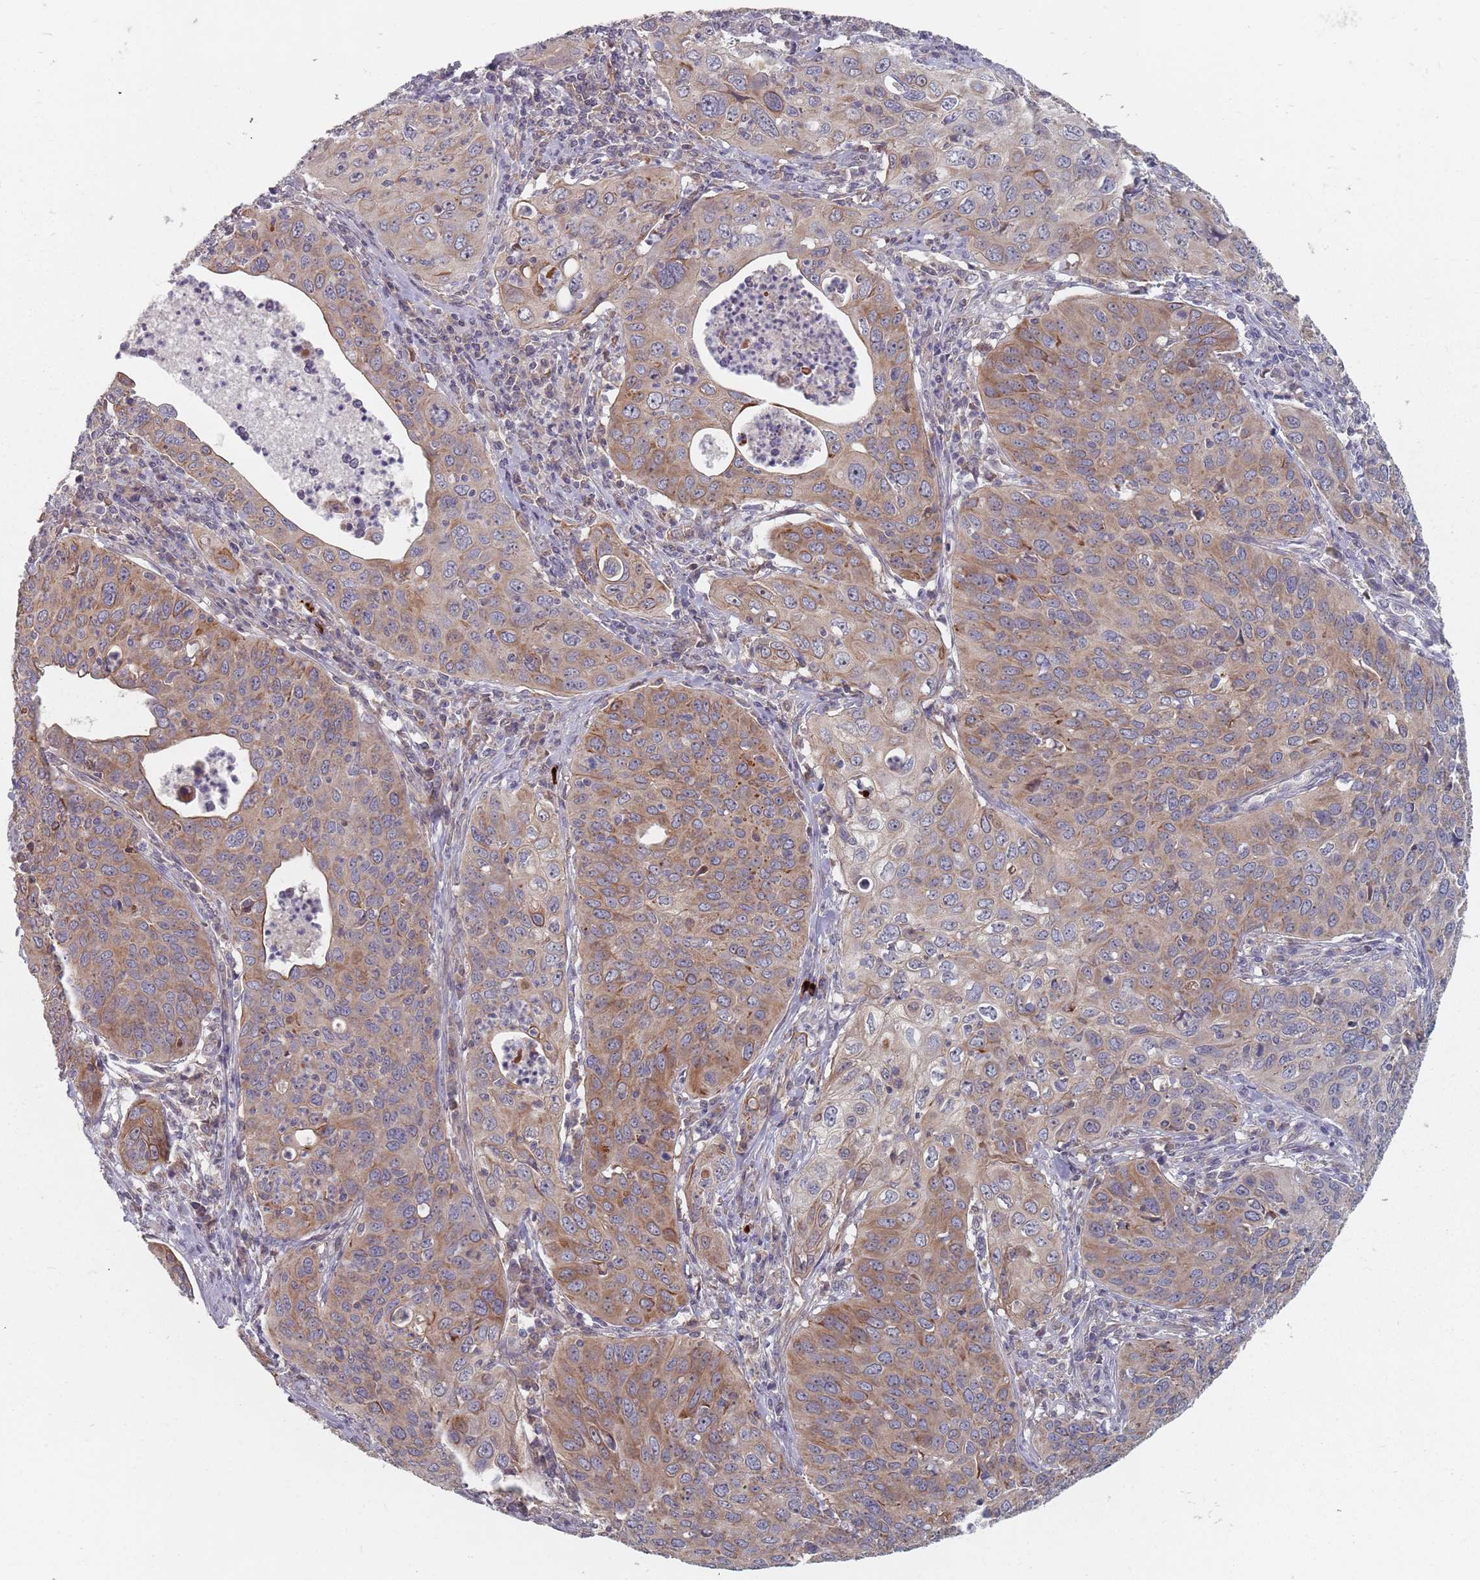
{"staining": {"intensity": "moderate", "quantity": "25%-75%", "location": "cytoplasmic/membranous"}, "tissue": "cervical cancer", "cell_type": "Tumor cells", "image_type": "cancer", "snomed": [{"axis": "morphology", "description": "Squamous cell carcinoma, NOS"}, {"axis": "topography", "description": "Cervix"}], "caption": "Cervical cancer was stained to show a protein in brown. There is medium levels of moderate cytoplasmic/membranous expression in approximately 25%-75% of tumor cells.", "gene": "ADAL", "patient": {"sex": "female", "age": 36}}